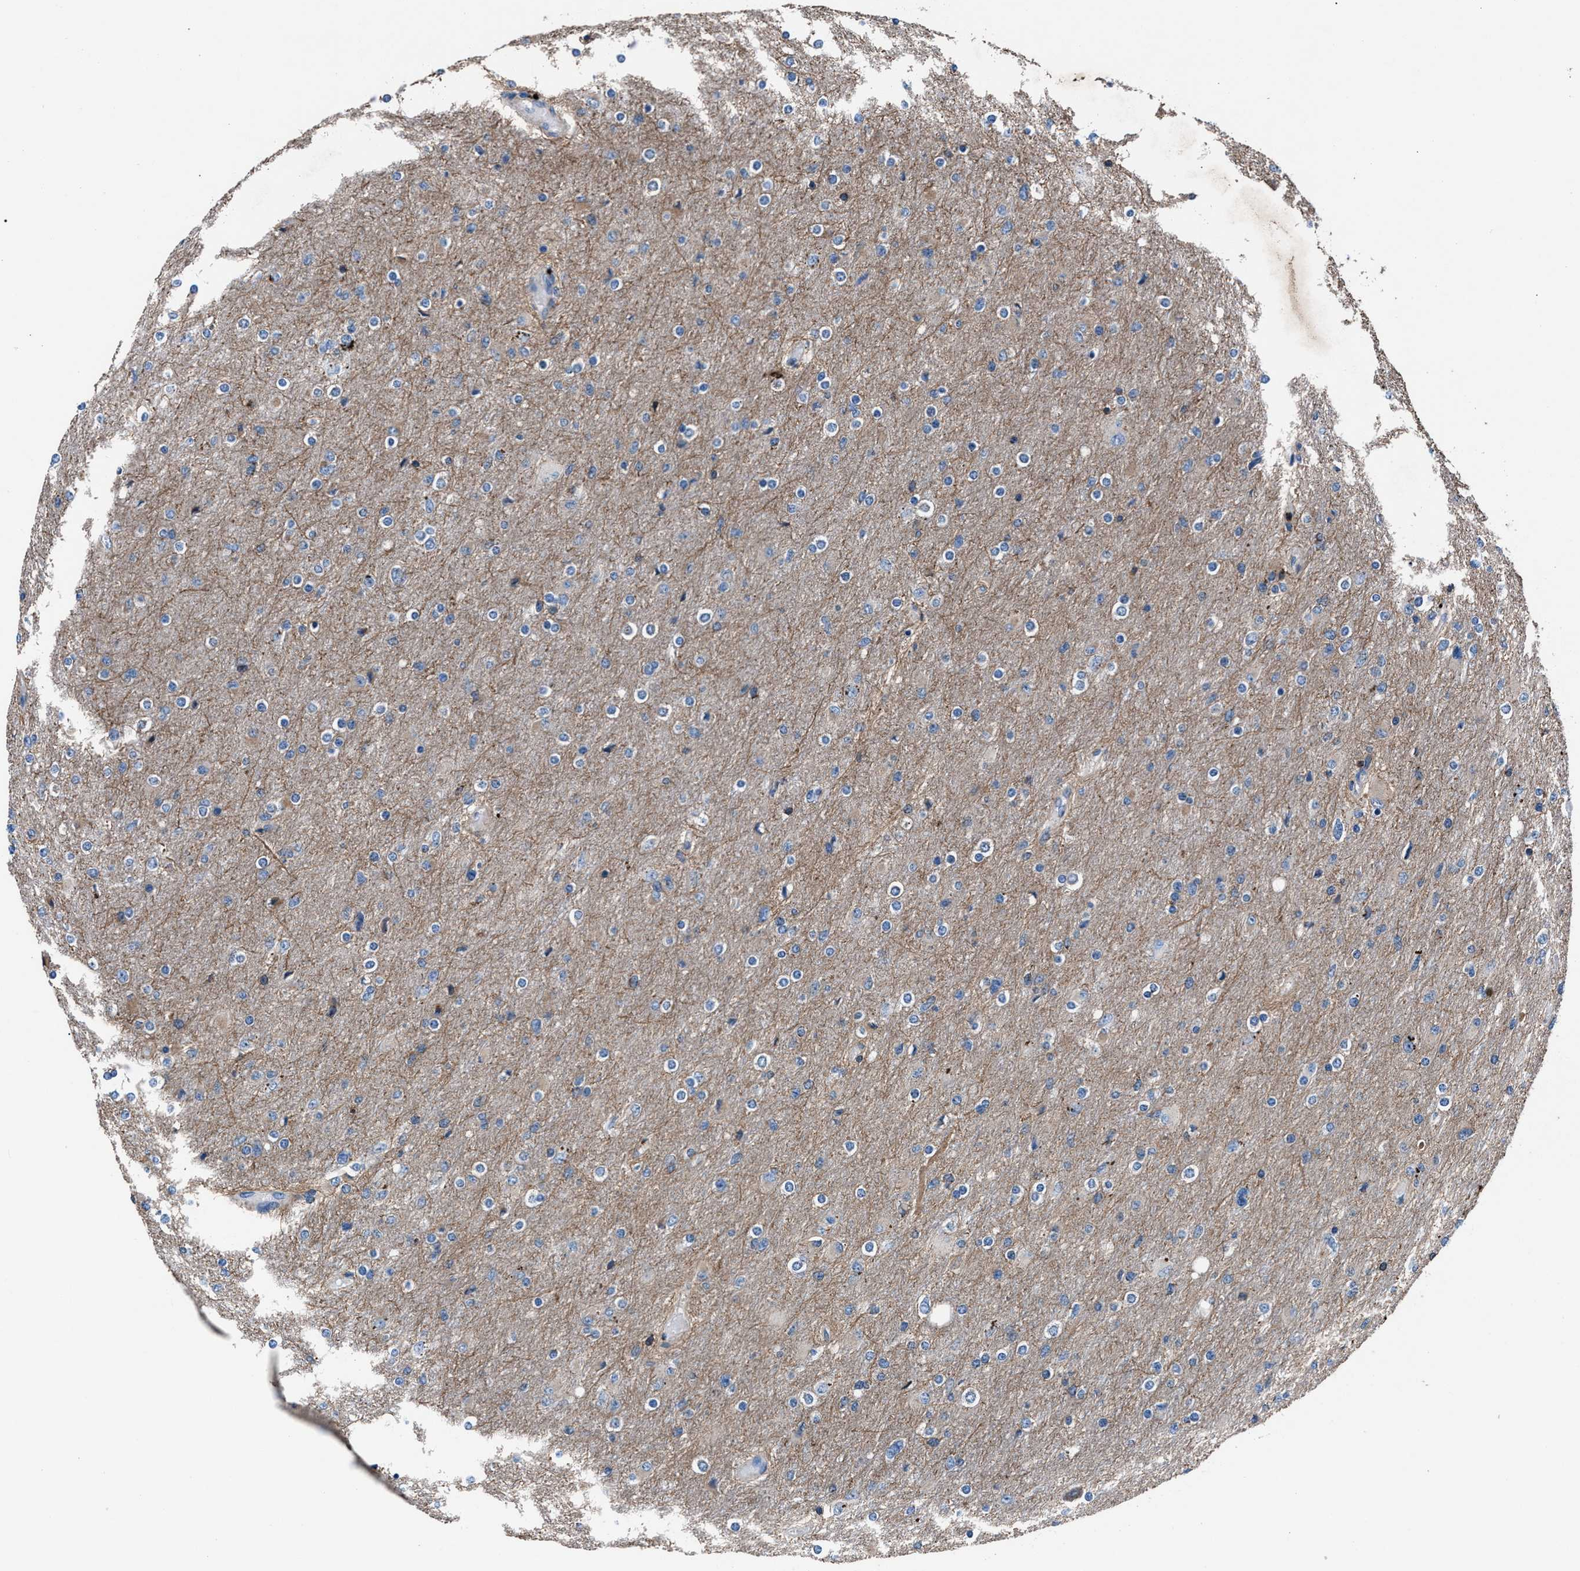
{"staining": {"intensity": "weak", "quantity": "<25%", "location": "cytoplasmic/membranous"}, "tissue": "glioma", "cell_type": "Tumor cells", "image_type": "cancer", "snomed": [{"axis": "morphology", "description": "Glioma, malignant, High grade"}, {"axis": "topography", "description": "Cerebral cortex"}], "caption": "DAB (3,3'-diaminobenzidine) immunohistochemical staining of glioma exhibits no significant expression in tumor cells.", "gene": "MFSD11", "patient": {"sex": "female", "age": 36}}